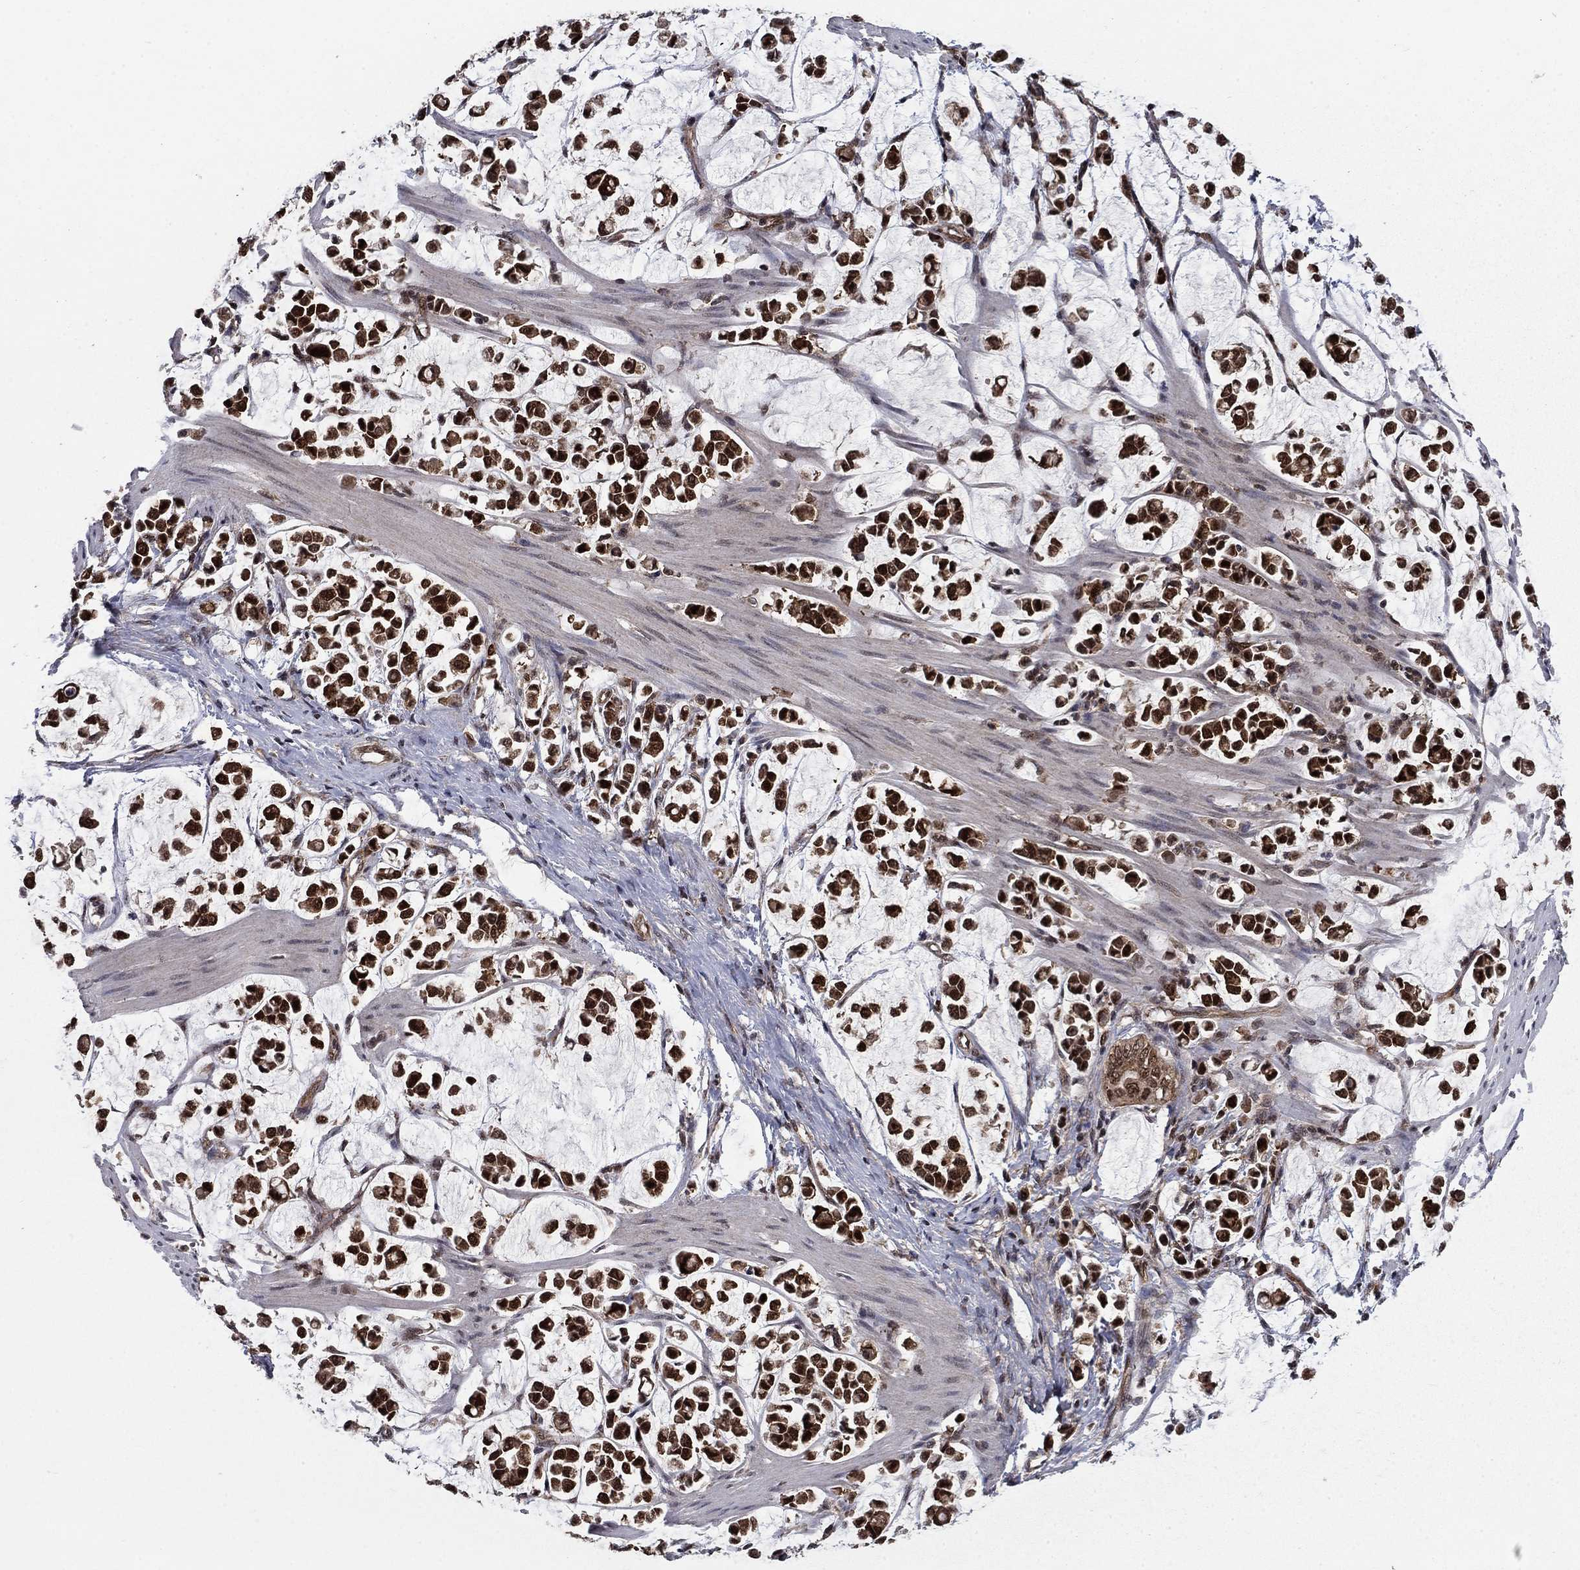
{"staining": {"intensity": "strong", "quantity": ">75%", "location": "cytoplasmic/membranous,nuclear"}, "tissue": "stomach cancer", "cell_type": "Tumor cells", "image_type": "cancer", "snomed": [{"axis": "morphology", "description": "Adenocarcinoma, NOS"}, {"axis": "topography", "description": "Stomach"}], "caption": "This photomicrograph exhibits immunohistochemistry staining of human stomach cancer (adenocarcinoma), with high strong cytoplasmic/membranous and nuclear staining in about >75% of tumor cells.", "gene": "DNAJA1", "patient": {"sex": "male", "age": 82}}